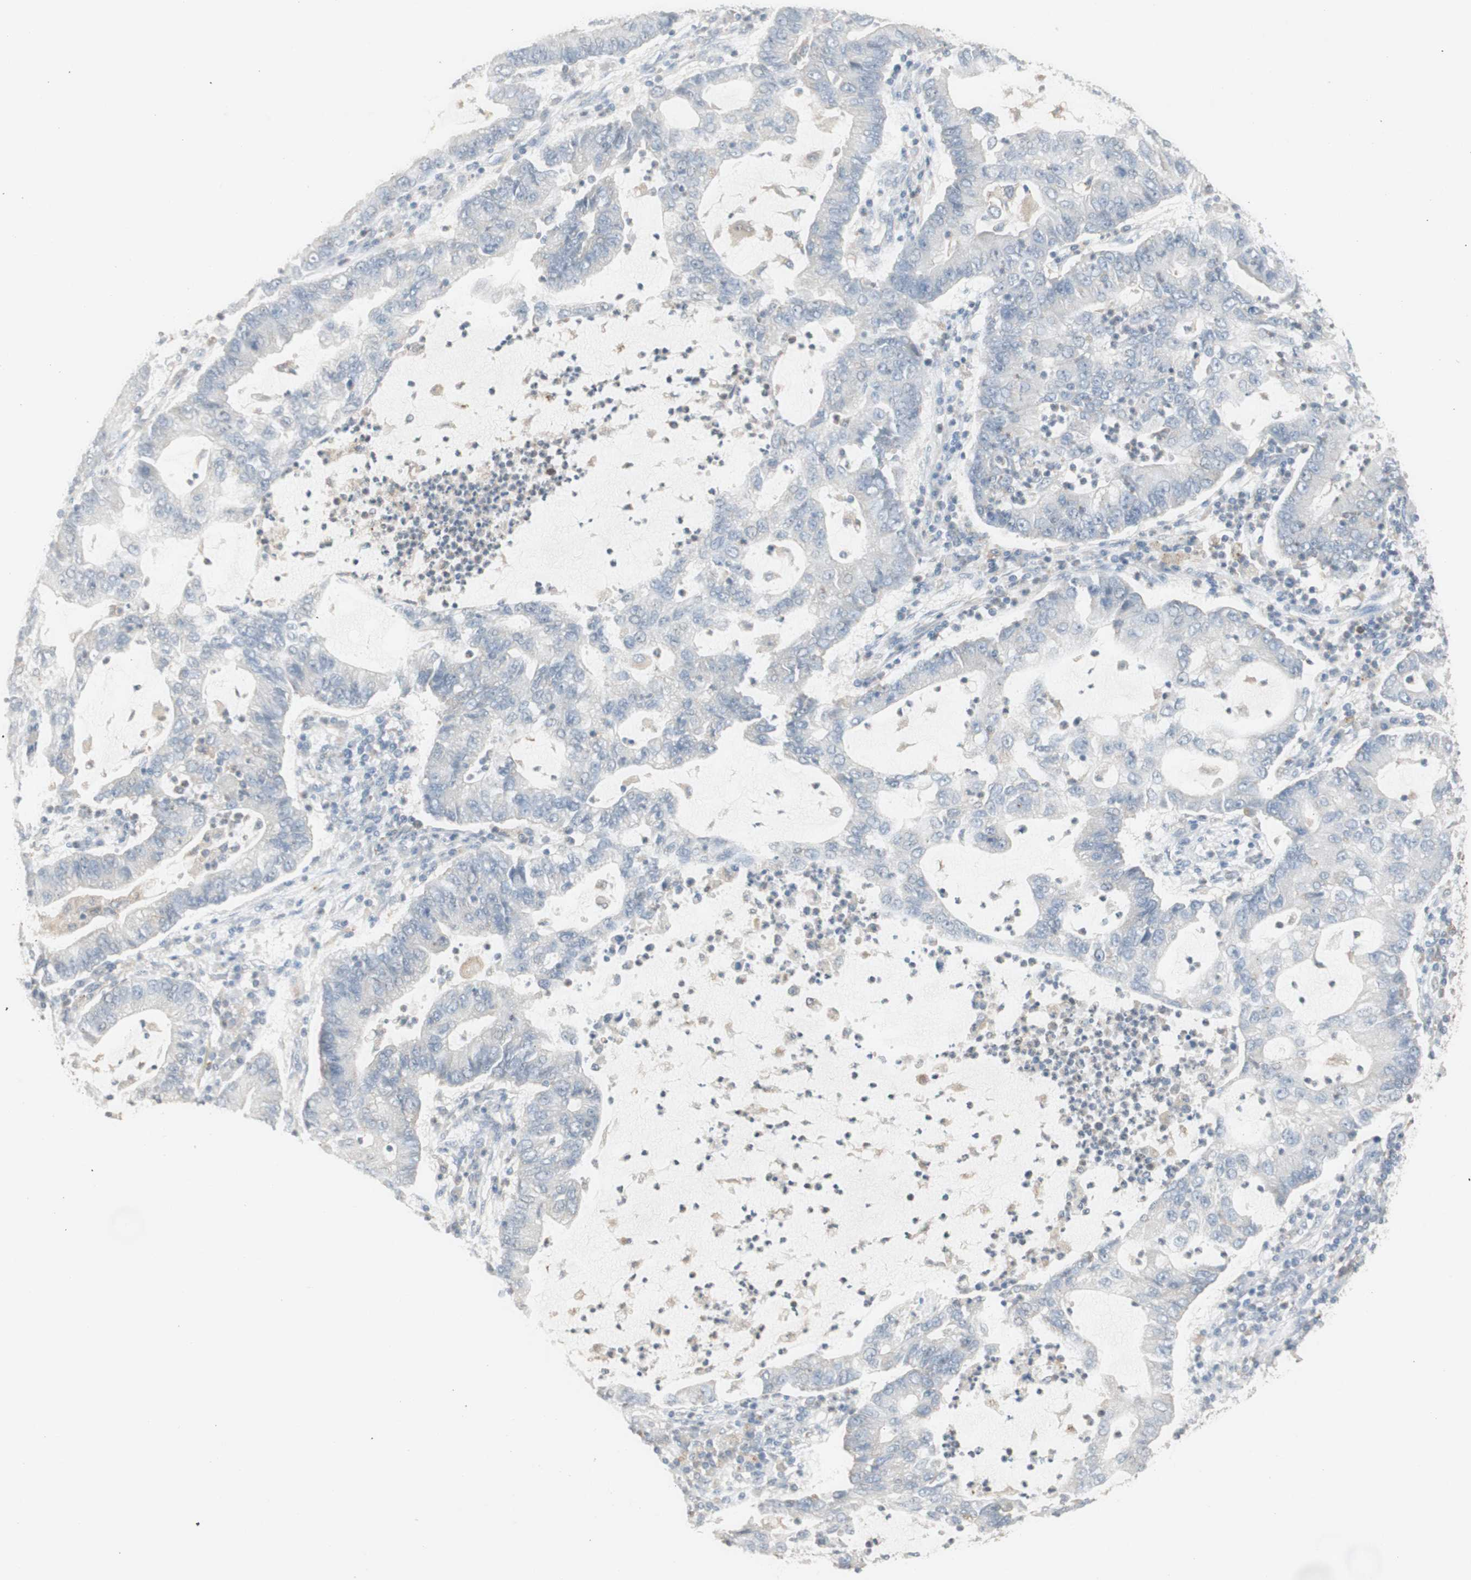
{"staining": {"intensity": "negative", "quantity": "none", "location": "none"}, "tissue": "lung cancer", "cell_type": "Tumor cells", "image_type": "cancer", "snomed": [{"axis": "morphology", "description": "Adenocarcinoma, NOS"}, {"axis": "topography", "description": "Lung"}], "caption": "The photomicrograph exhibits no staining of tumor cells in lung adenocarcinoma.", "gene": "ATP6V1B1", "patient": {"sex": "female", "age": 51}}